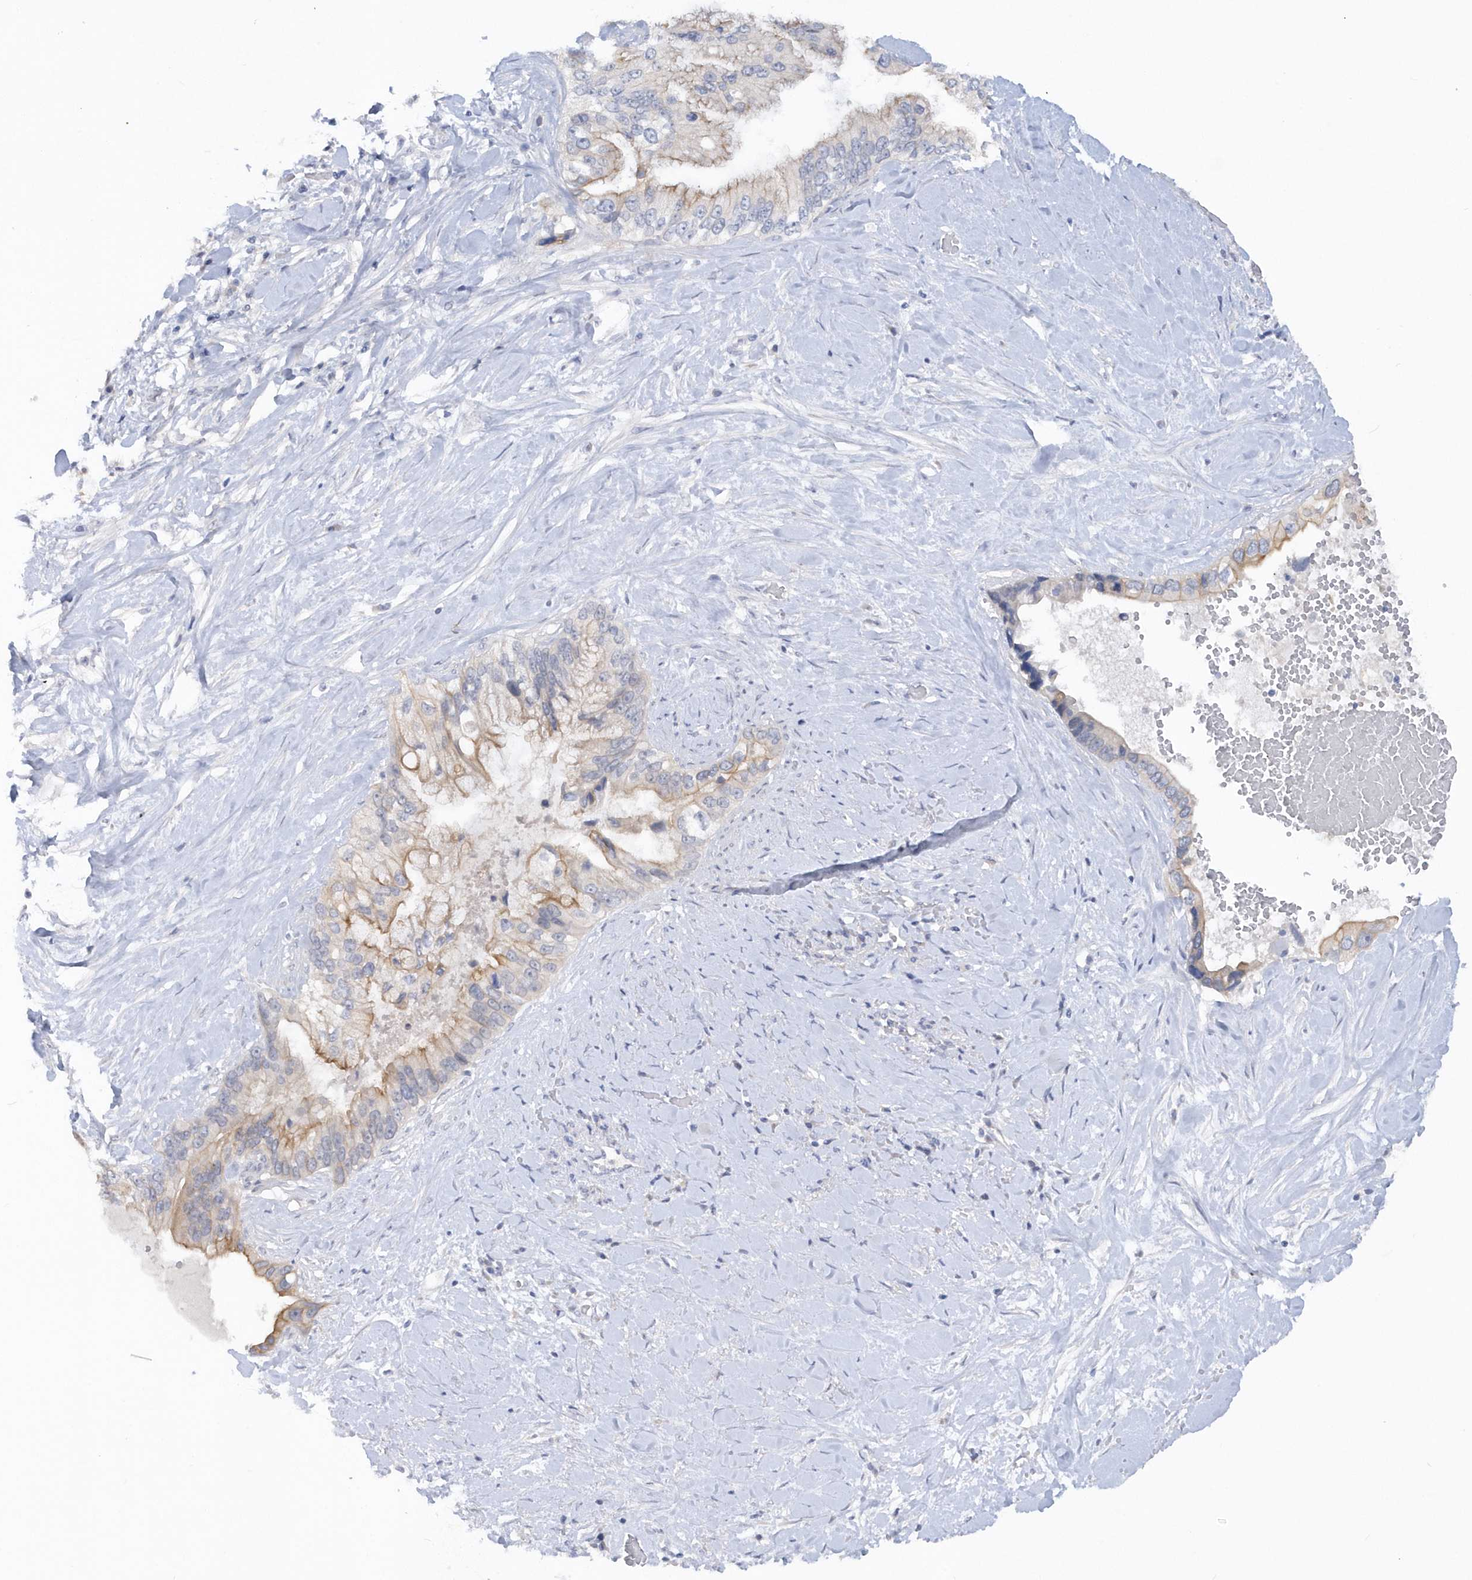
{"staining": {"intensity": "moderate", "quantity": "<25%", "location": "cytoplasmic/membranous"}, "tissue": "pancreatic cancer", "cell_type": "Tumor cells", "image_type": "cancer", "snomed": [{"axis": "morphology", "description": "Inflammation, NOS"}, {"axis": "morphology", "description": "Adenocarcinoma, NOS"}, {"axis": "topography", "description": "Pancreas"}], "caption": "Immunohistochemistry (DAB) staining of adenocarcinoma (pancreatic) exhibits moderate cytoplasmic/membranous protein staining in approximately <25% of tumor cells.", "gene": "RPE", "patient": {"sex": "female", "age": 56}}